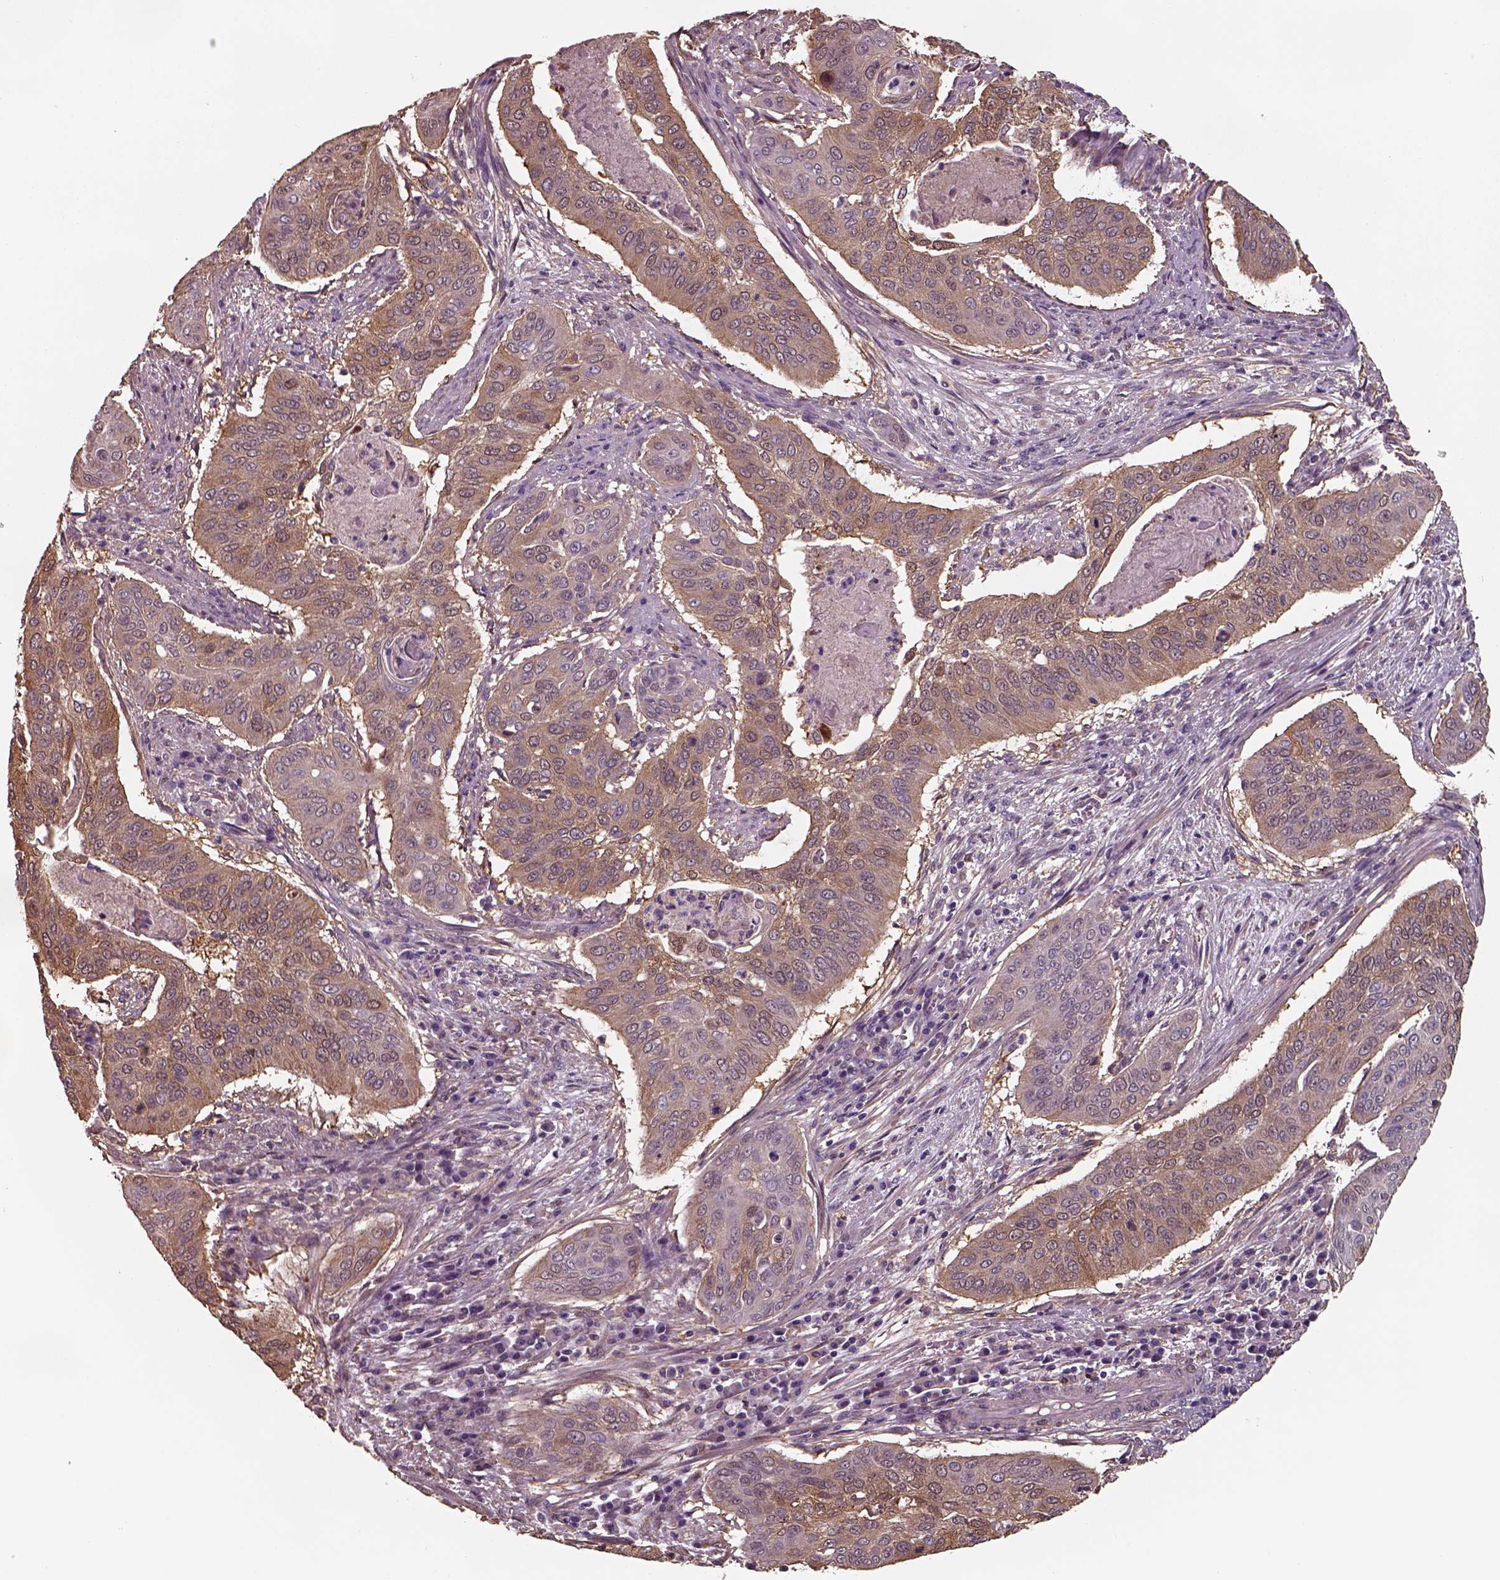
{"staining": {"intensity": "moderate", "quantity": ">75%", "location": "cytoplasmic/membranous"}, "tissue": "cervical cancer", "cell_type": "Tumor cells", "image_type": "cancer", "snomed": [{"axis": "morphology", "description": "Squamous cell carcinoma, NOS"}, {"axis": "topography", "description": "Cervix"}], "caption": "IHC (DAB (3,3'-diaminobenzidine)) staining of human squamous cell carcinoma (cervical) demonstrates moderate cytoplasmic/membranous protein positivity in about >75% of tumor cells.", "gene": "ISYNA1", "patient": {"sex": "female", "age": 39}}